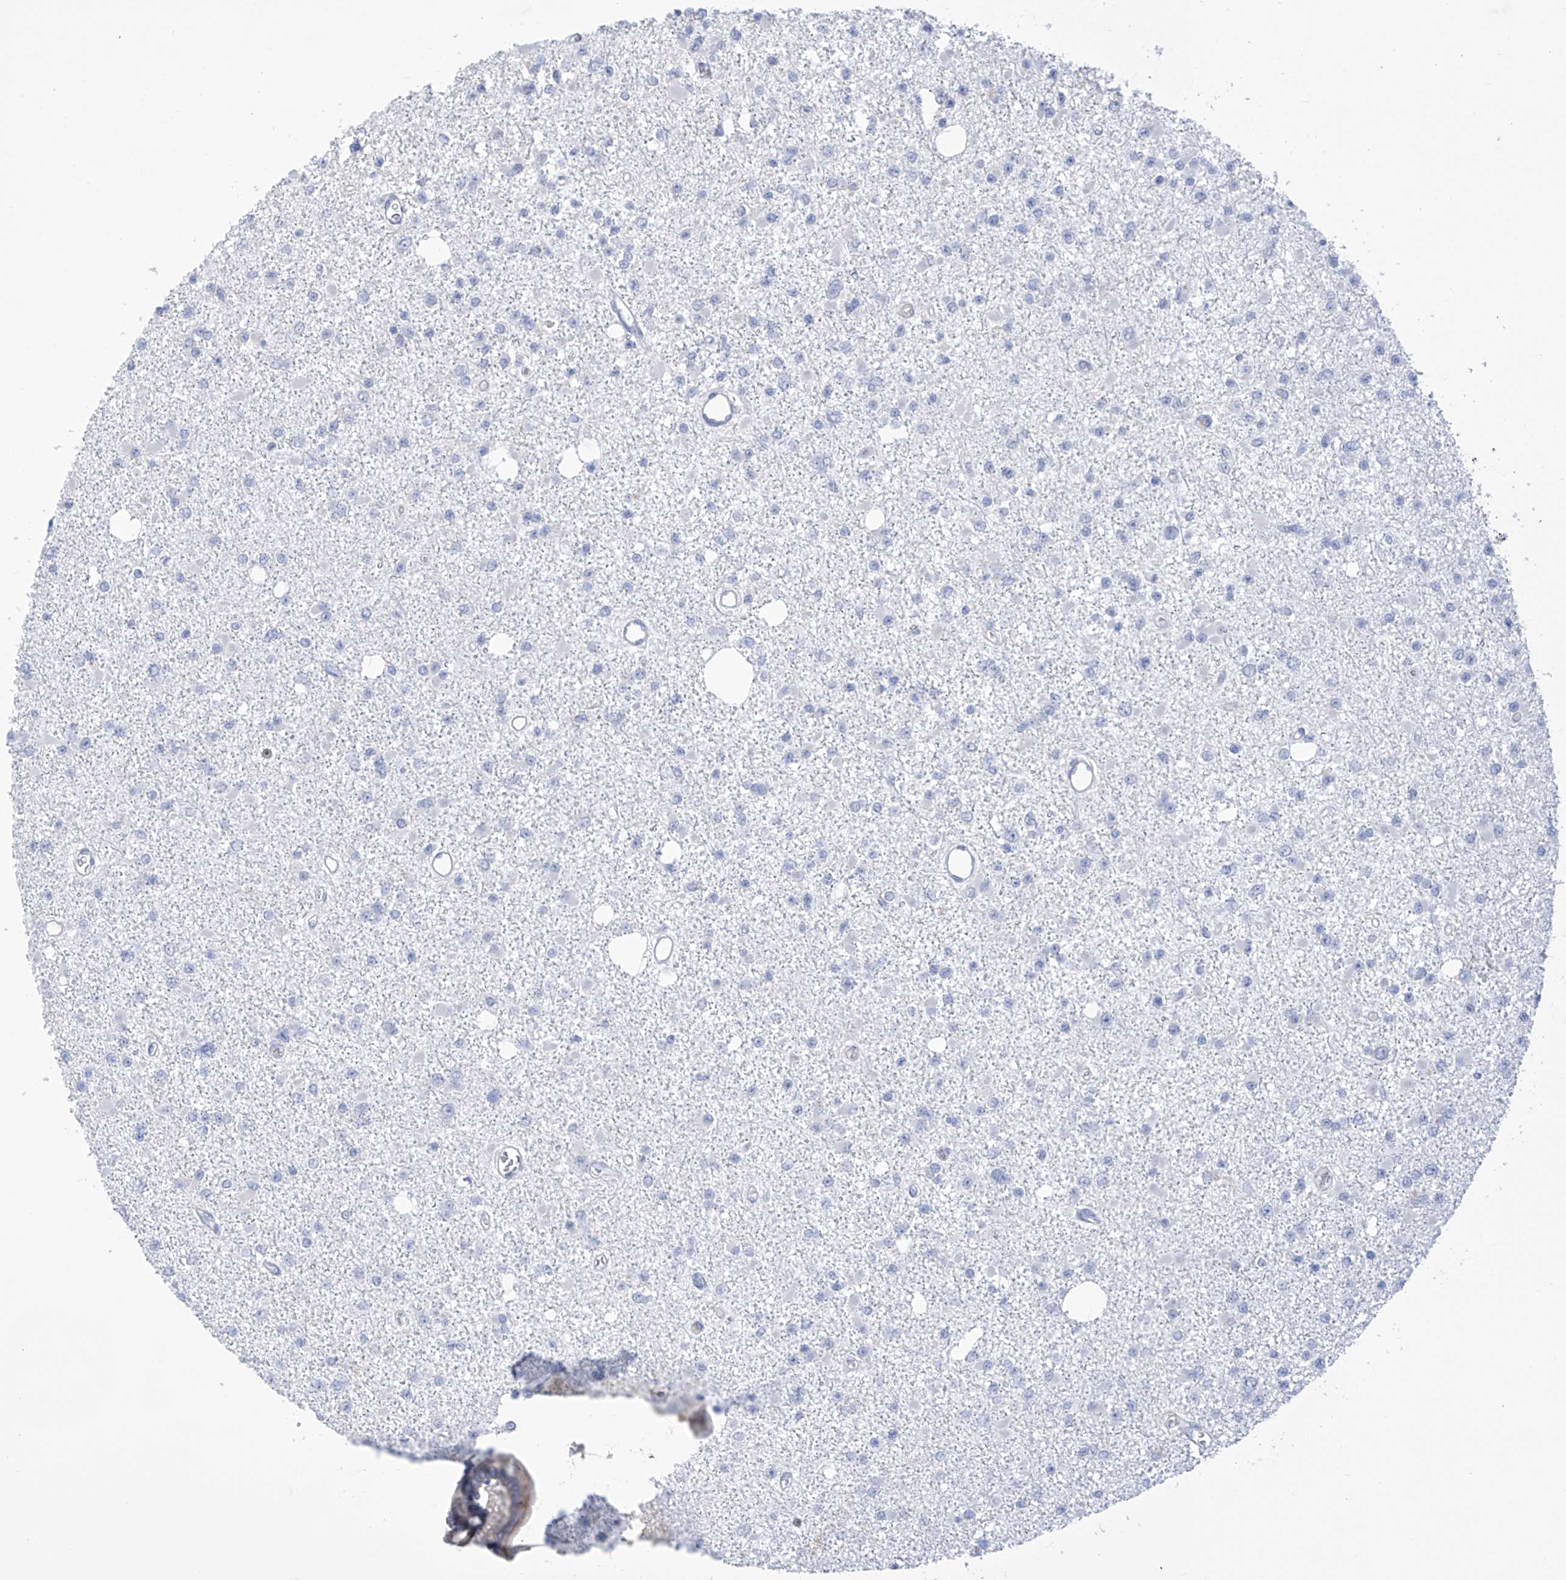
{"staining": {"intensity": "negative", "quantity": "none", "location": "none"}, "tissue": "glioma", "cell_type": "Tumor cells", "image_type": "cancer", "snomed": [{"axis": "morphology", "description": "Glioma, malignant, Low grade"}, {"axis": "topography", "description": "Brain"}], "caption": "This is an immunohistochemistry histopathology image of glioma. There is no positivity in tumor cells.", "gene": "IBA57", "patient": {"sex": "female", "age": 22}}